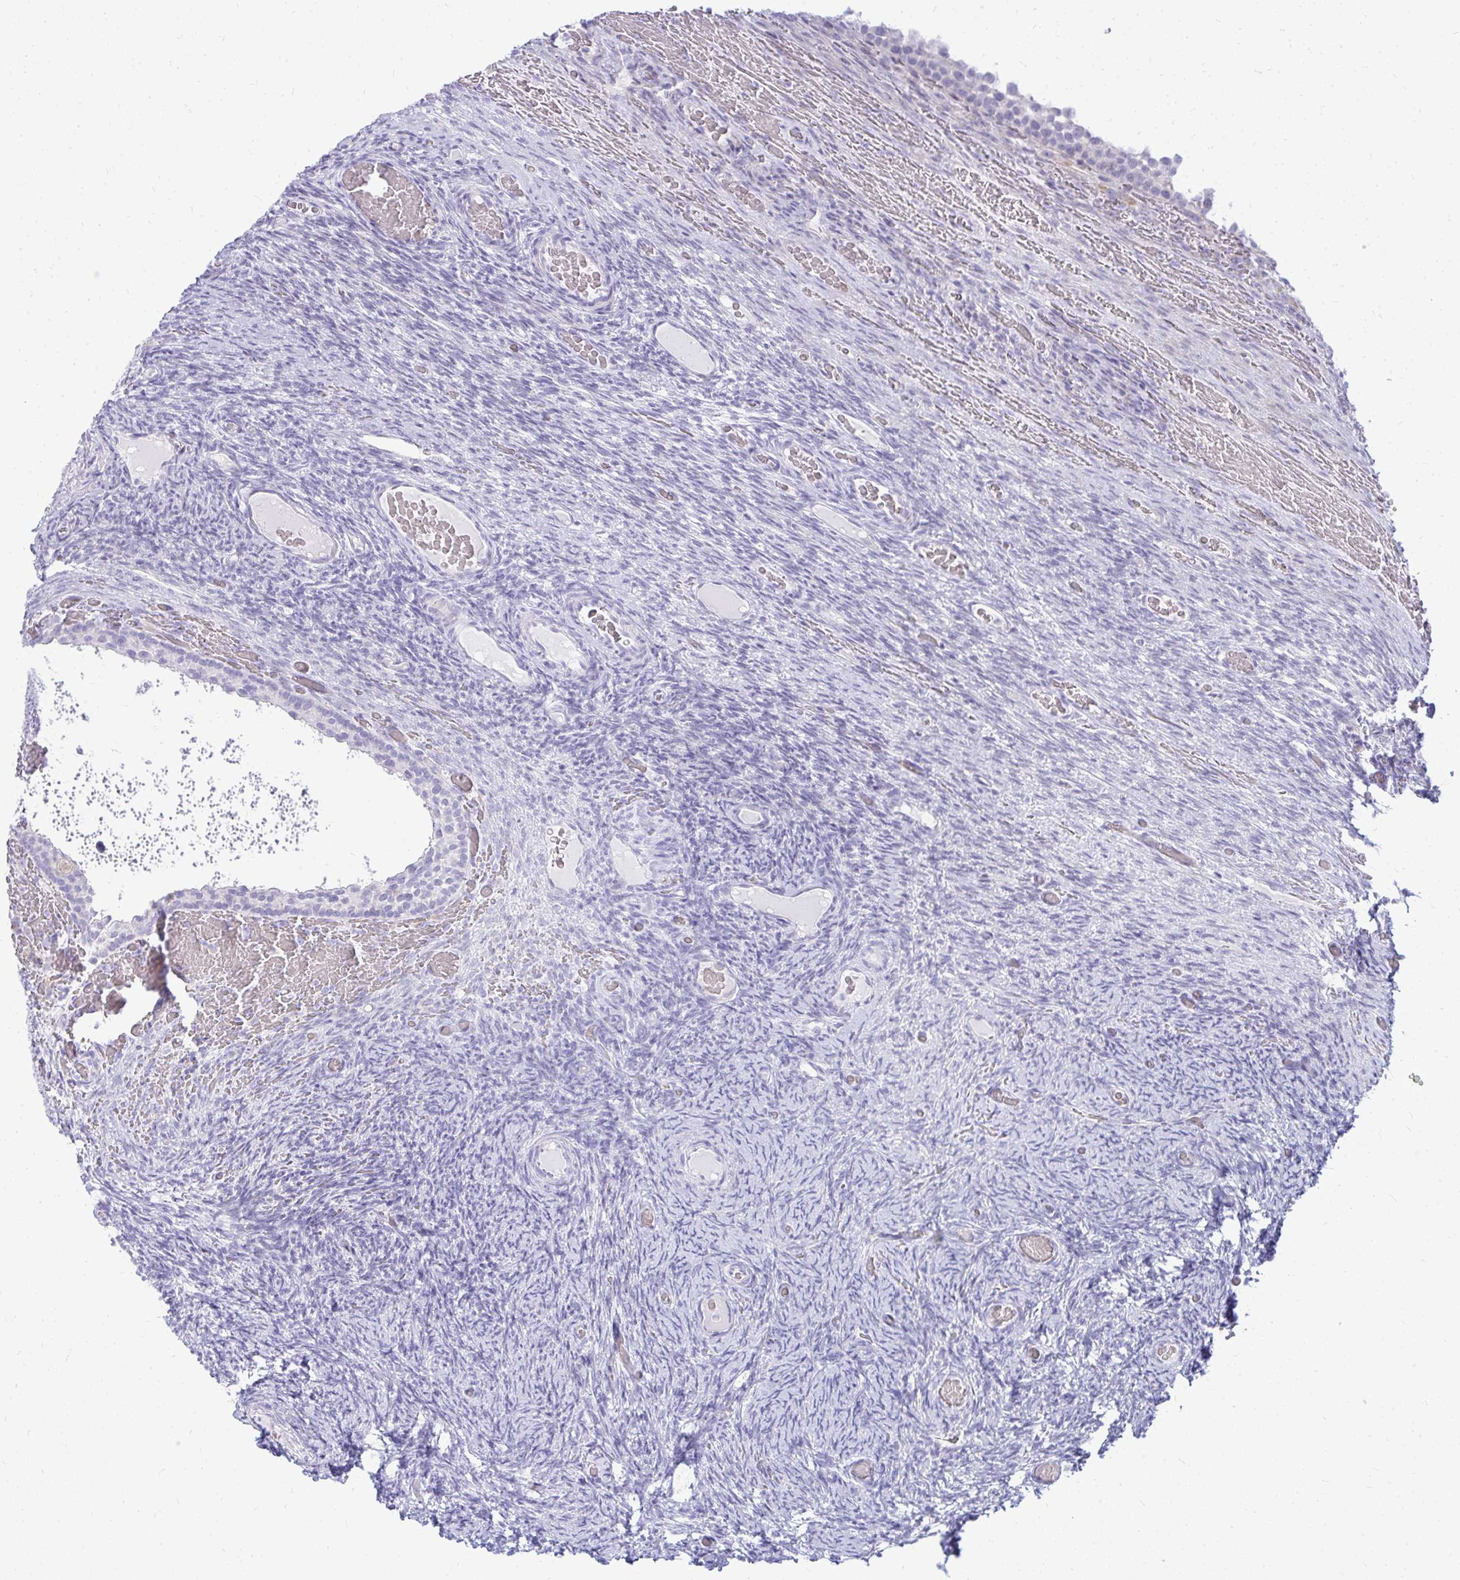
{"staining": {"intensity": "negative", "quantity": "none", "location": "none"}, "tissue": "ovary", "cell_type": "Ovarian stroma cells", "image_type": "normal", "snomed": [{"axis": "morphology", "description": "Normal tissue, NOS"}, {"axis": "topography", "description": "Ovary"}], "caption": "Immunohistochemical staining of unremarkable ovary displays no significant staining in ovarian stroma cells. The staining was performed using DAB to visualize the protein expression in brown, while the nuclei were stained in blue with hematoxylin (Magnification: 20x).", "gene": "TSPEAR", "patient": {"sex": "female", "age": 34}}